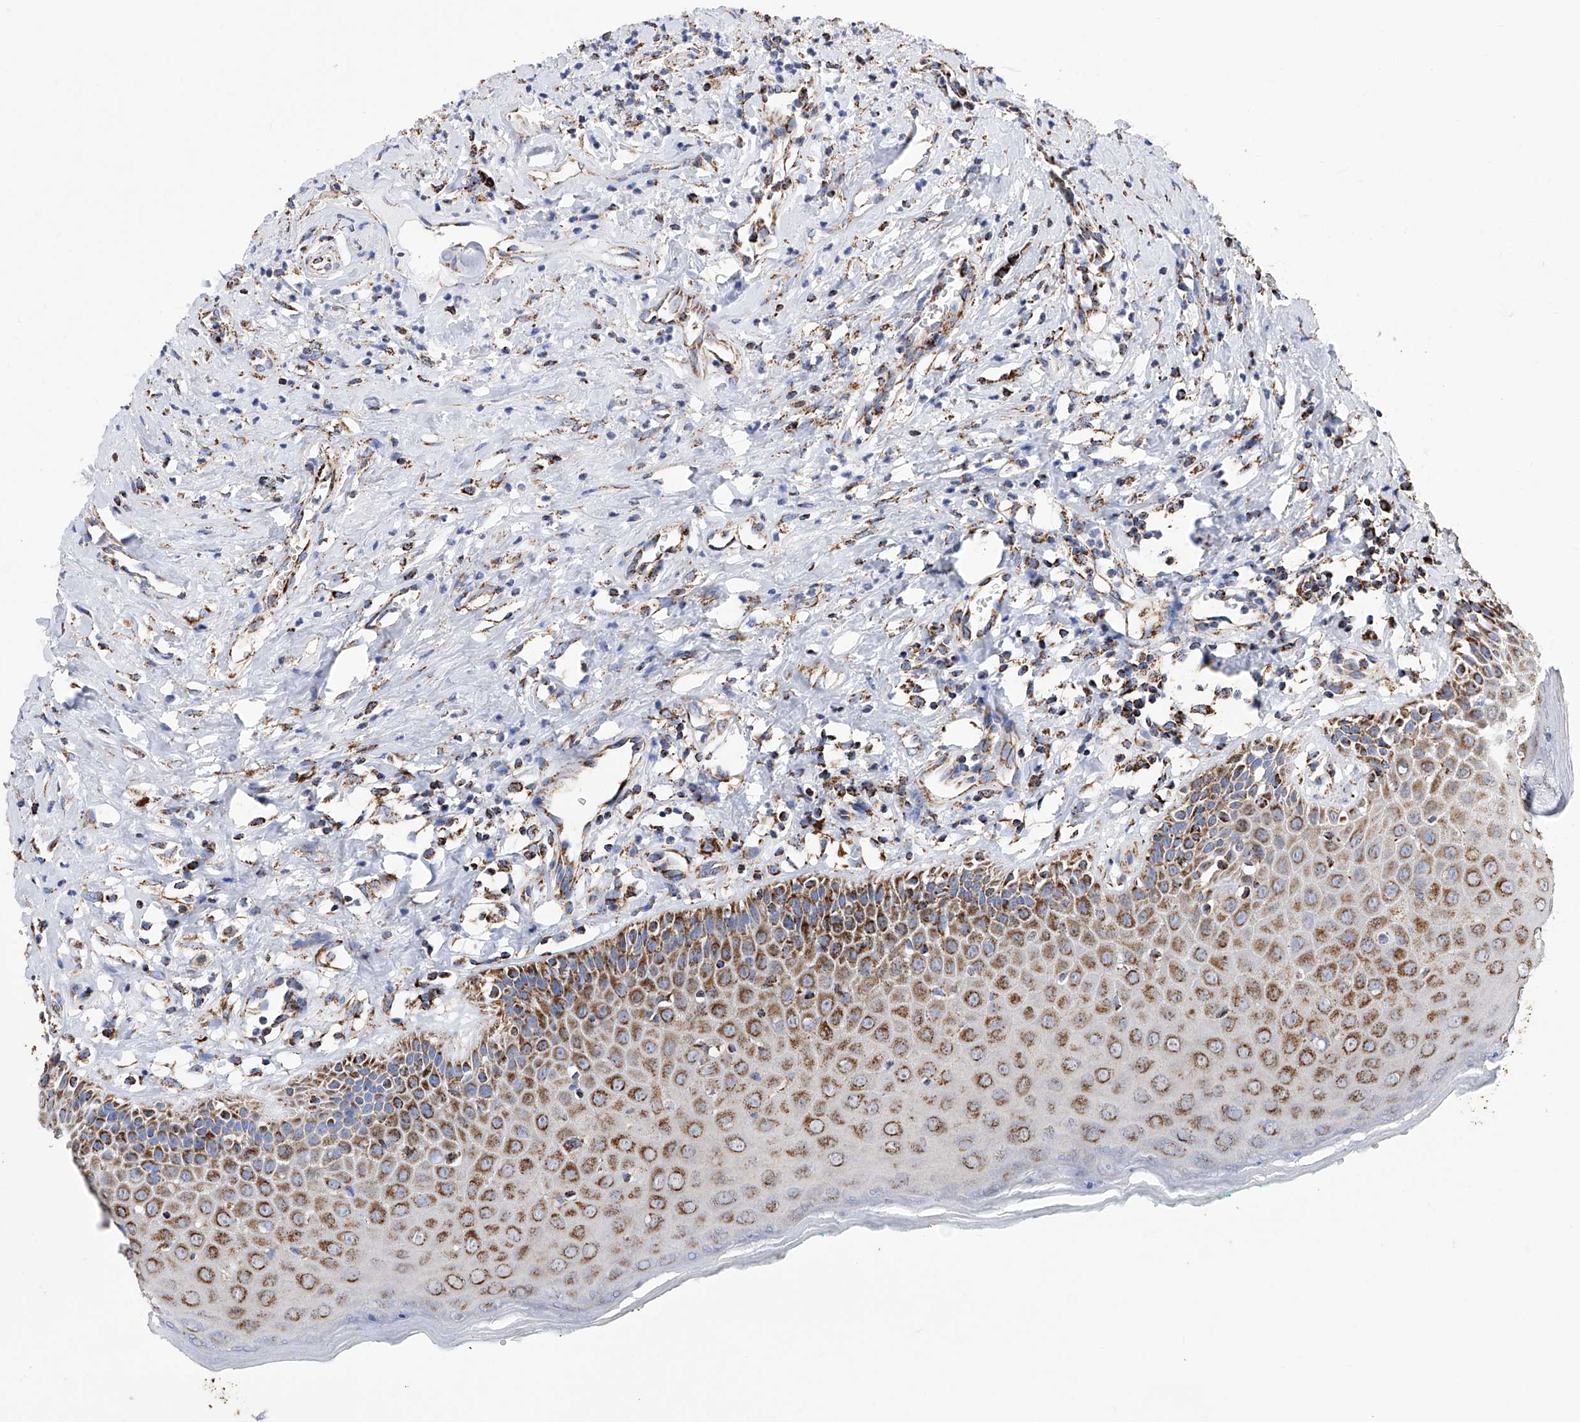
{"staining": {"intensity": "moderate", "quantity": ">75%", "location": "cytoplasmic/membranous"}, "tissue": "oral mucosa", "cell_type": "Squamous epithelial cells", "image_type": "normal", "snomed": [{"axis": "morphology", "description": "Normal tissue, NOS"}, {"axis": "topography", "description": "Oral tissue"}], "caption": "Human oral mucosa stained with a brown dye exhibits moderate cytoplasmic/membranous positive staining in approximately >75% of squamous epithelial cells.", "gene": "ATP5PF", "patient": {"sex": "female", "age": 70}}